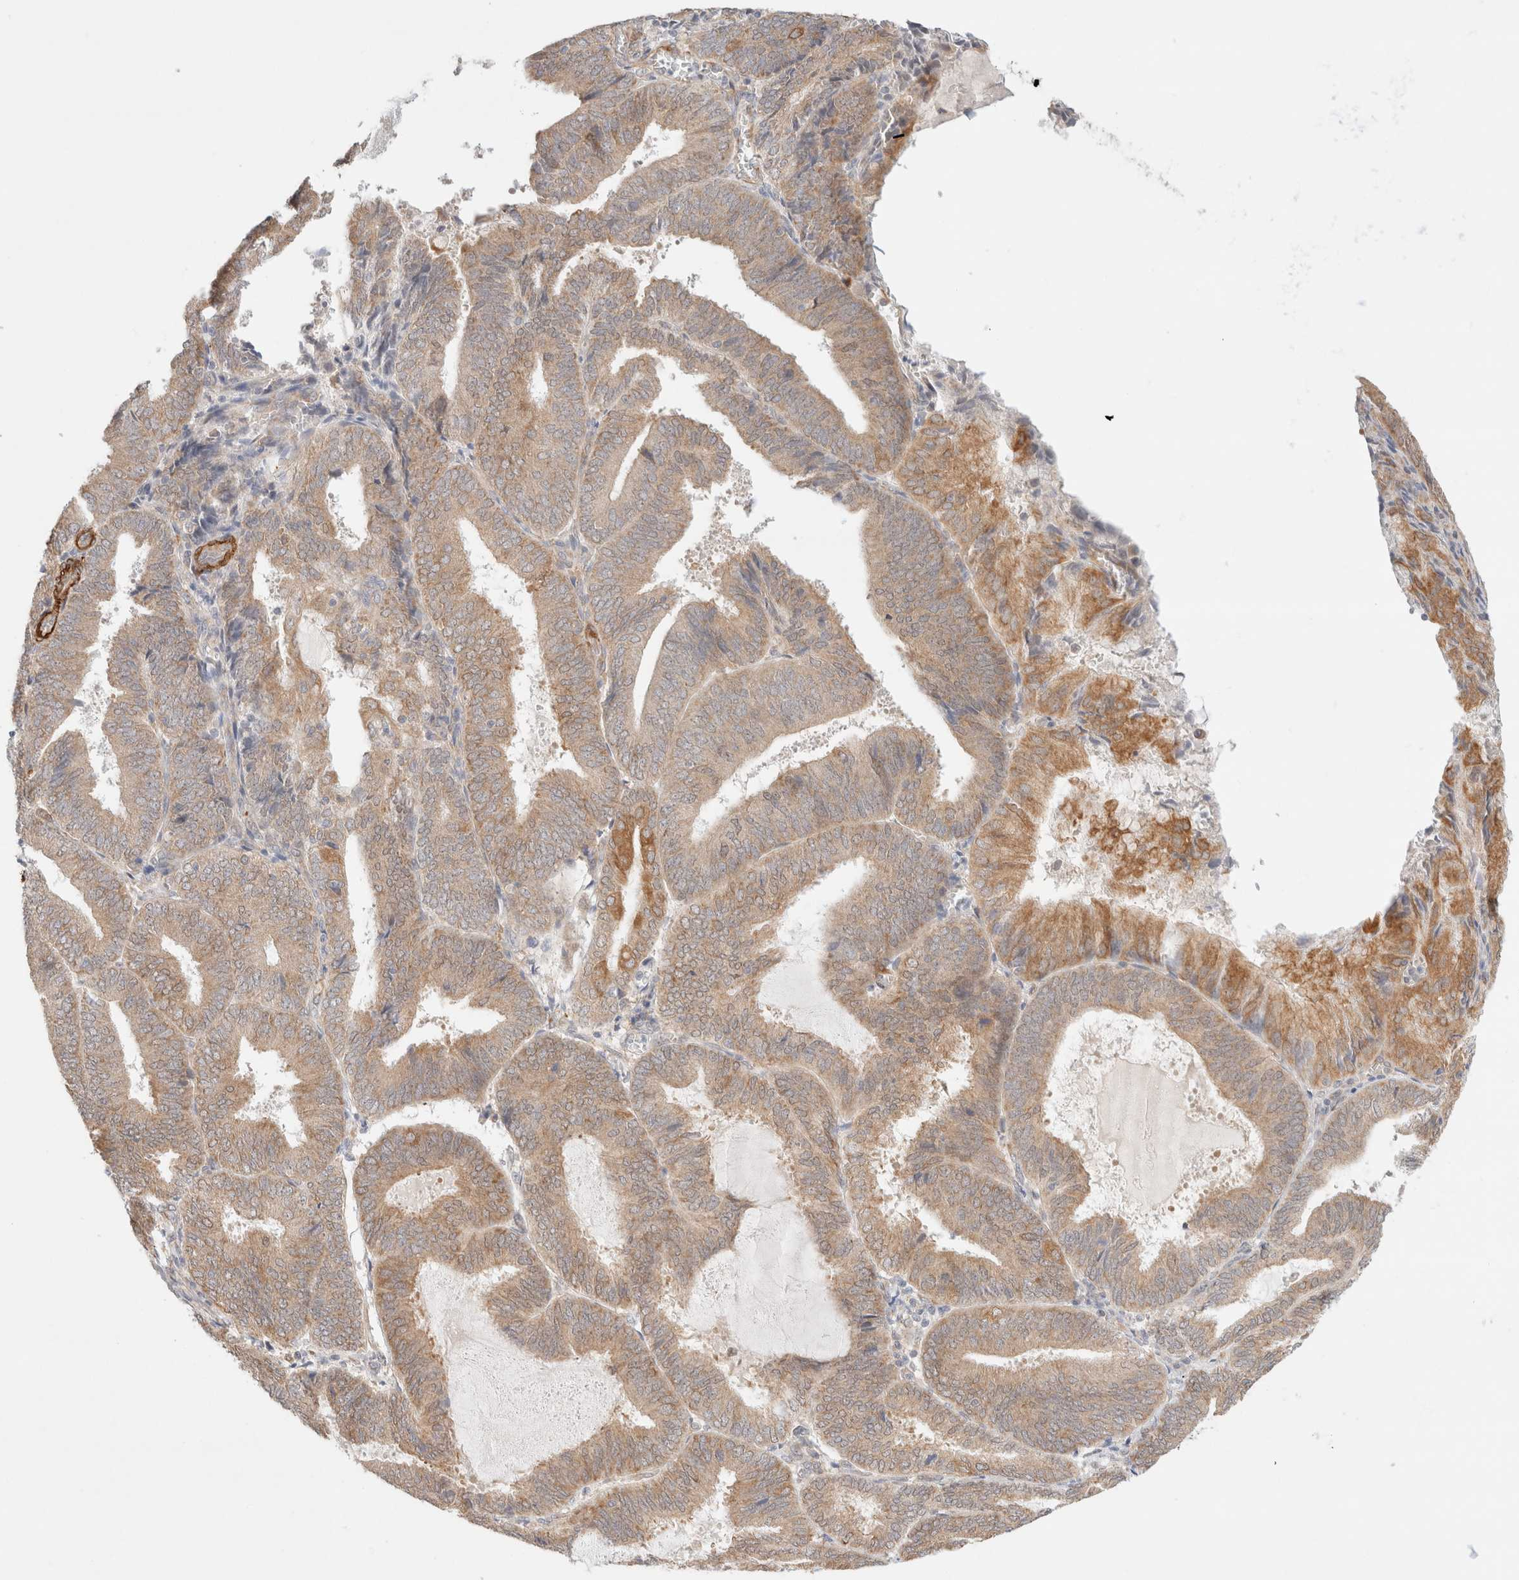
{"staining": {"intensity": "moderate", "quantity": ">75%", "location": "cytoplasmic/membranous"}, "tissue": "endometrial cancer", "cell_type": "Tumor cells", "image_type": "cancer", "snomed": [{"axis": "morphology", "description": "Adenocarcinoma, NOS"}, {"axis": "topography", "description": "Endometrium"}], "caption": "Human endometrial cancer (adenocarcinoma) stained for a protein (brown) reveals moderate cytoplasmic/membranous positive positivity in approximately >75% of tumor cells.", "gene": "RRP15", "patient": {"sex": "female", "age": 81}}